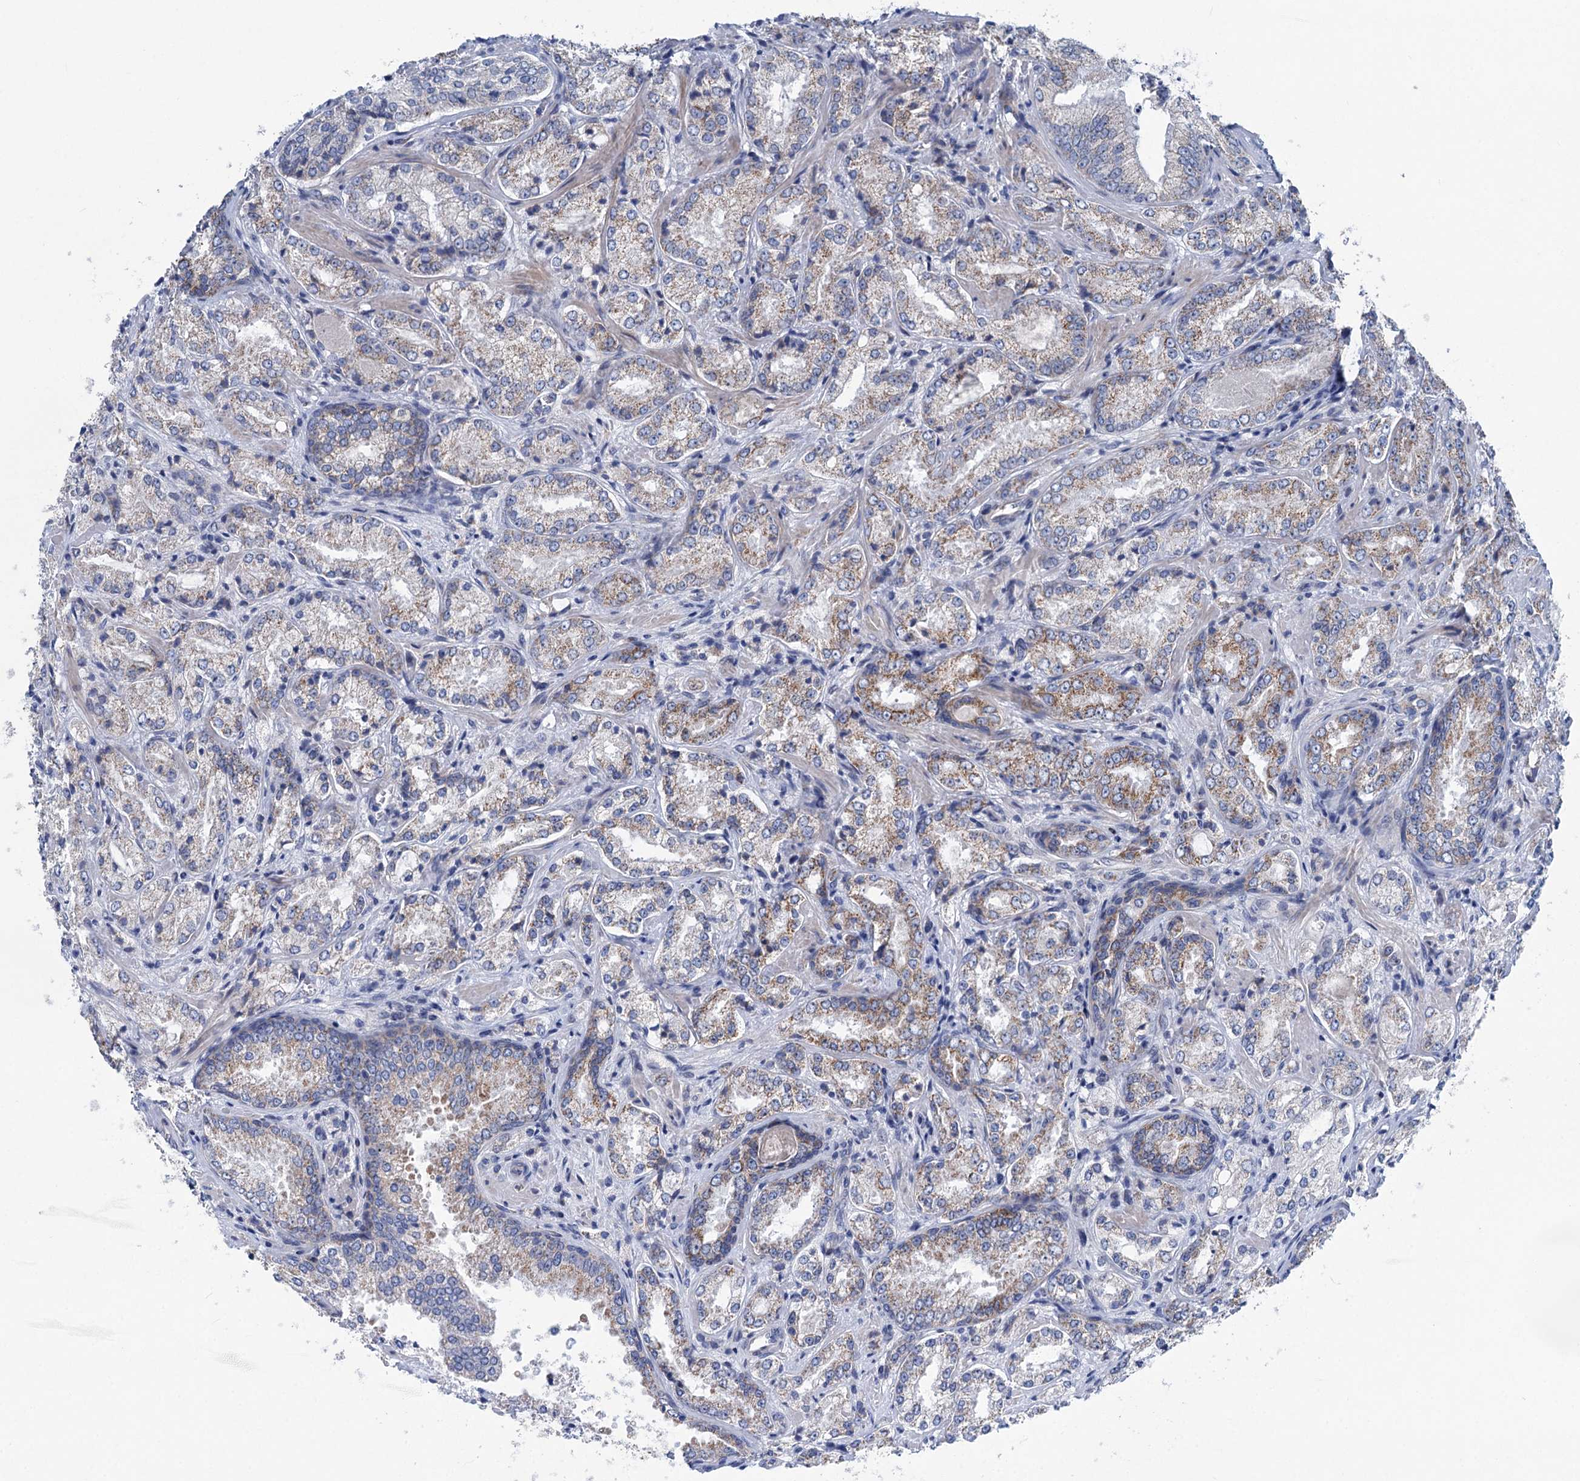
{"staining": {"intensity": "moderate", "quantity": "25%-75%", "location": "cytoplasmic/membranous"}, "tissue": "prostate cancer", "cell_type": "Tumor cells", "image_type": "cancer", "snomed": [{"axis": "morphology", "description": "Adenocarcinoma, Low grade"}, {"axis": "topography", "description": "Prostate"}], "caption": "Immunohistochemical staining of human prostate cancer (adenocarcinoma (low-grade)) displays medium levels of moderate cytoplasmic/membranous positivity in about 25%-75% of tumor cells.", "gene": "CHDH", "patient": {"sex": "male", "age": 74}}